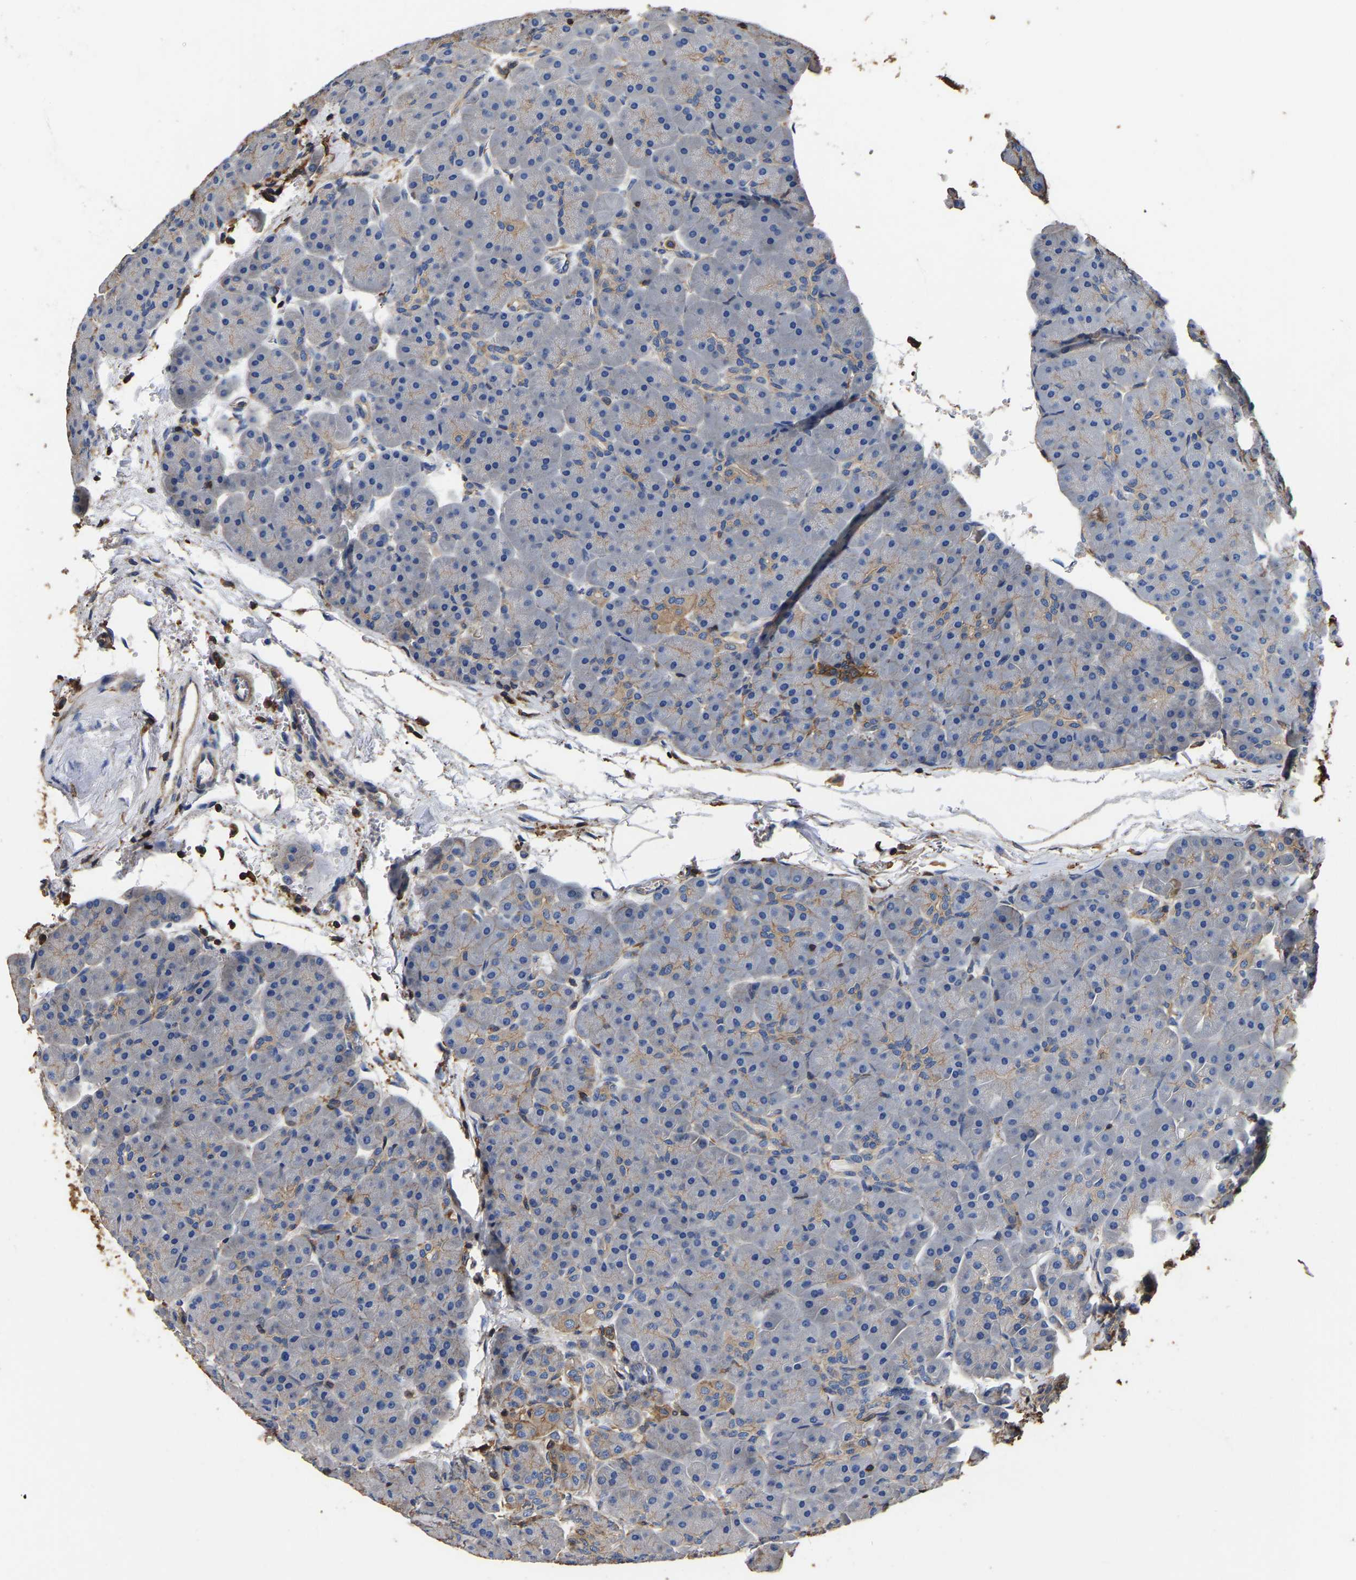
{"staining": {"intensity": "weak", "quantity": "25%-75%", "location": "cytoplasmic/membranous"}, "tissue": "pancreas", "cell_type": "Exocrine glandular cells", "image_type": "normal", "snomed": [{"axis": "morphology", "description": "Normal tissue, NOS"}, {"axis": "topography", "description": "Pancreas"}], "caption": "A brown stain shows weak cytoplasmic/membranous staining of a protein in exocrine glandular cells of benign human pancreas.", "gene": "ARMT1", "patient": {"sex": "male", "age": 66}}